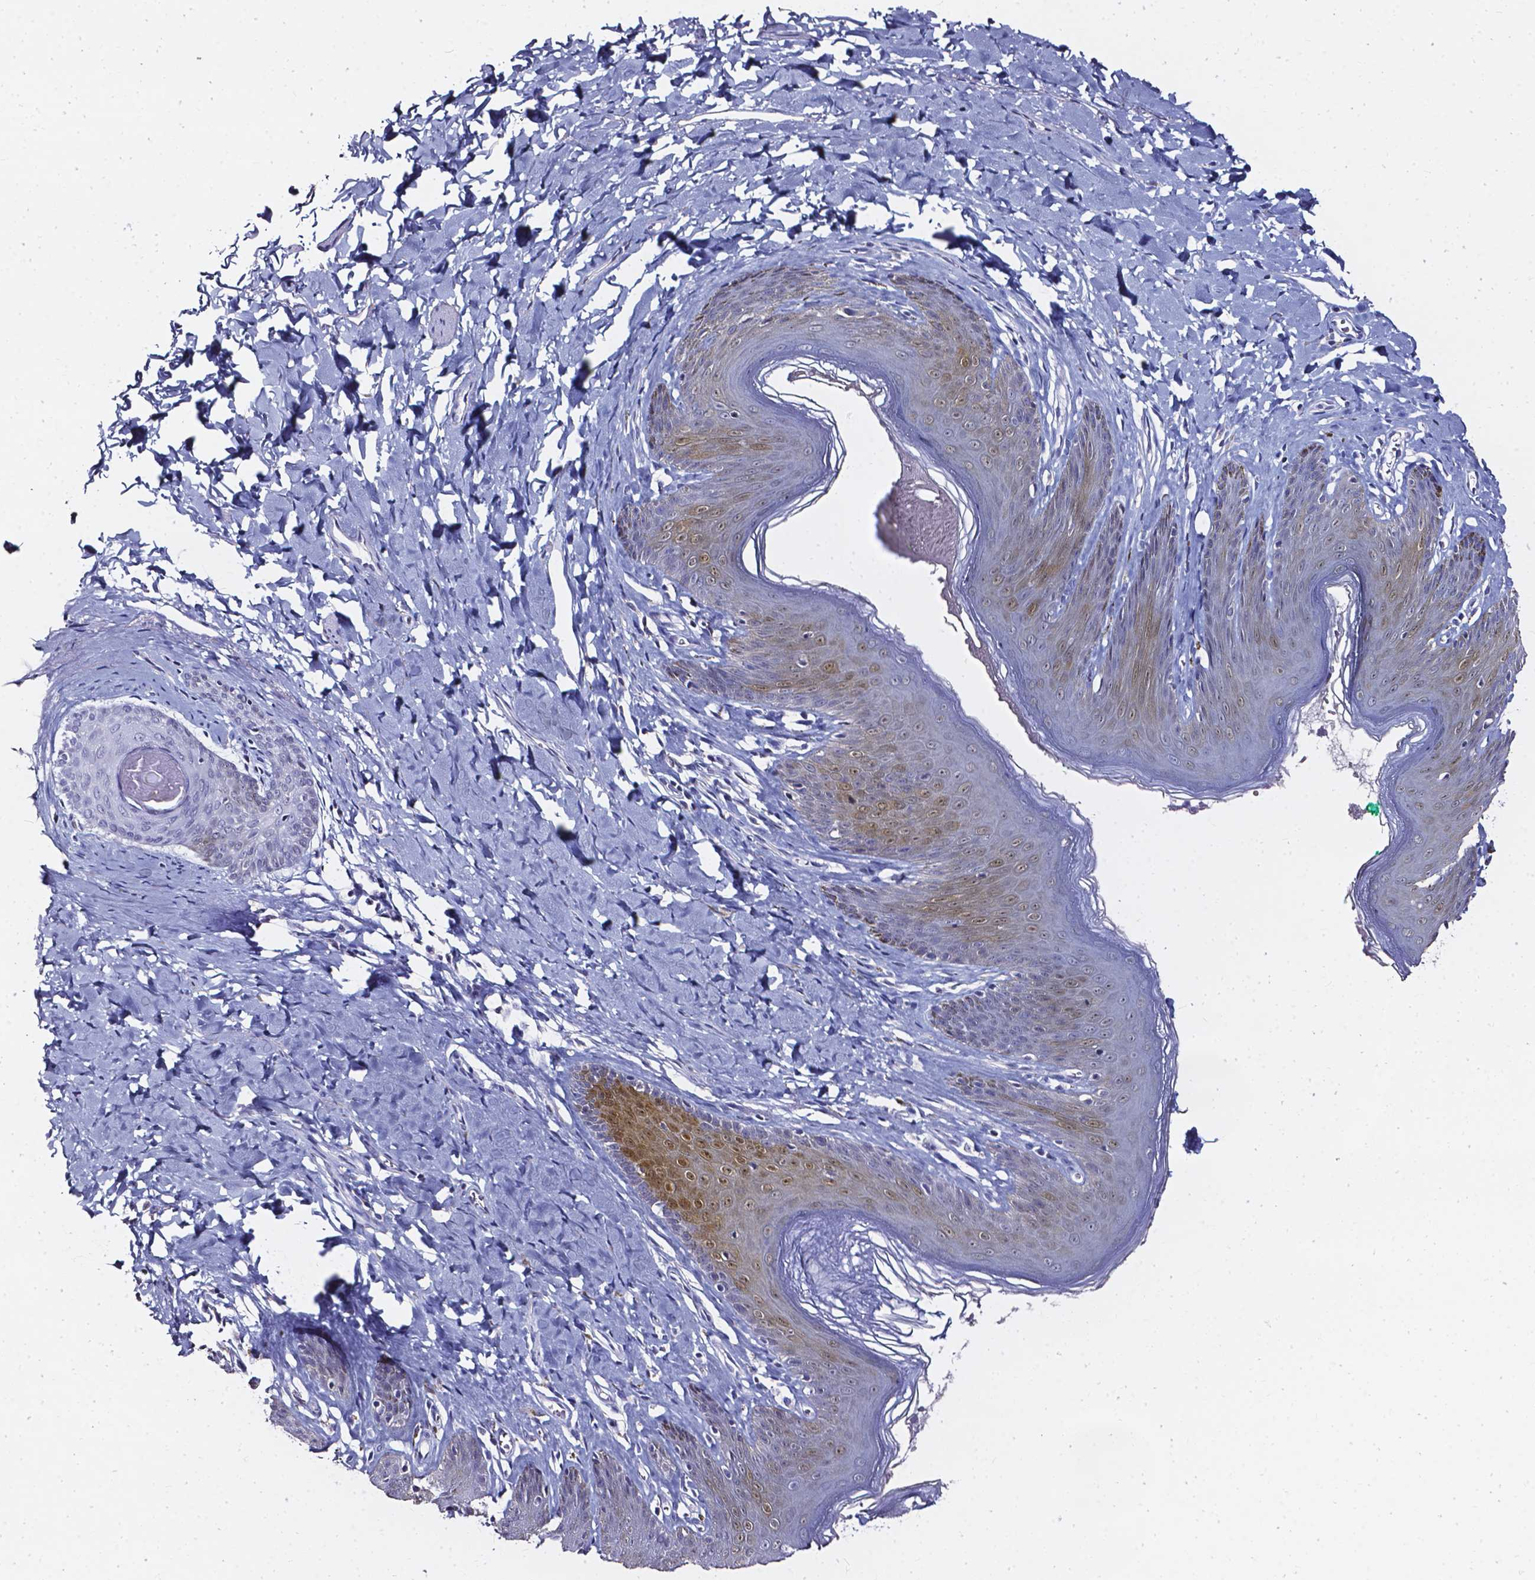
{"staining": {"intensity": "moderate", "quantity": "25%-75%", "location": "cytoplasmic/membranous,nuclear"}, "tissue": "skin", "cell_type": "Epidermal cells", "image_type": "normal", "snomed": [{"axis": "morphology", "description": "Normal tissue, NOS"}, {"axis": "topography", "description": "Vulva"}, {"axis": "topography", "description": "Peripheral nerve tissue"}], "caption": "IHC staining of benign skin, which demonstrates medium levels of moderate cytoplasmic/membranous,nuclear expression in about 25%-75% of epidermal cells indicating moderate cytoplasmic/membranous,nuclear protein expression. The staining was performed using DAB (3,3'-diaminobenzidine) (brown) for protein detection and nuclei were counterstained in hematoxylin (blue).", "gene": "AKR1B10", "patient": {"sex": "female", "age": 66}}